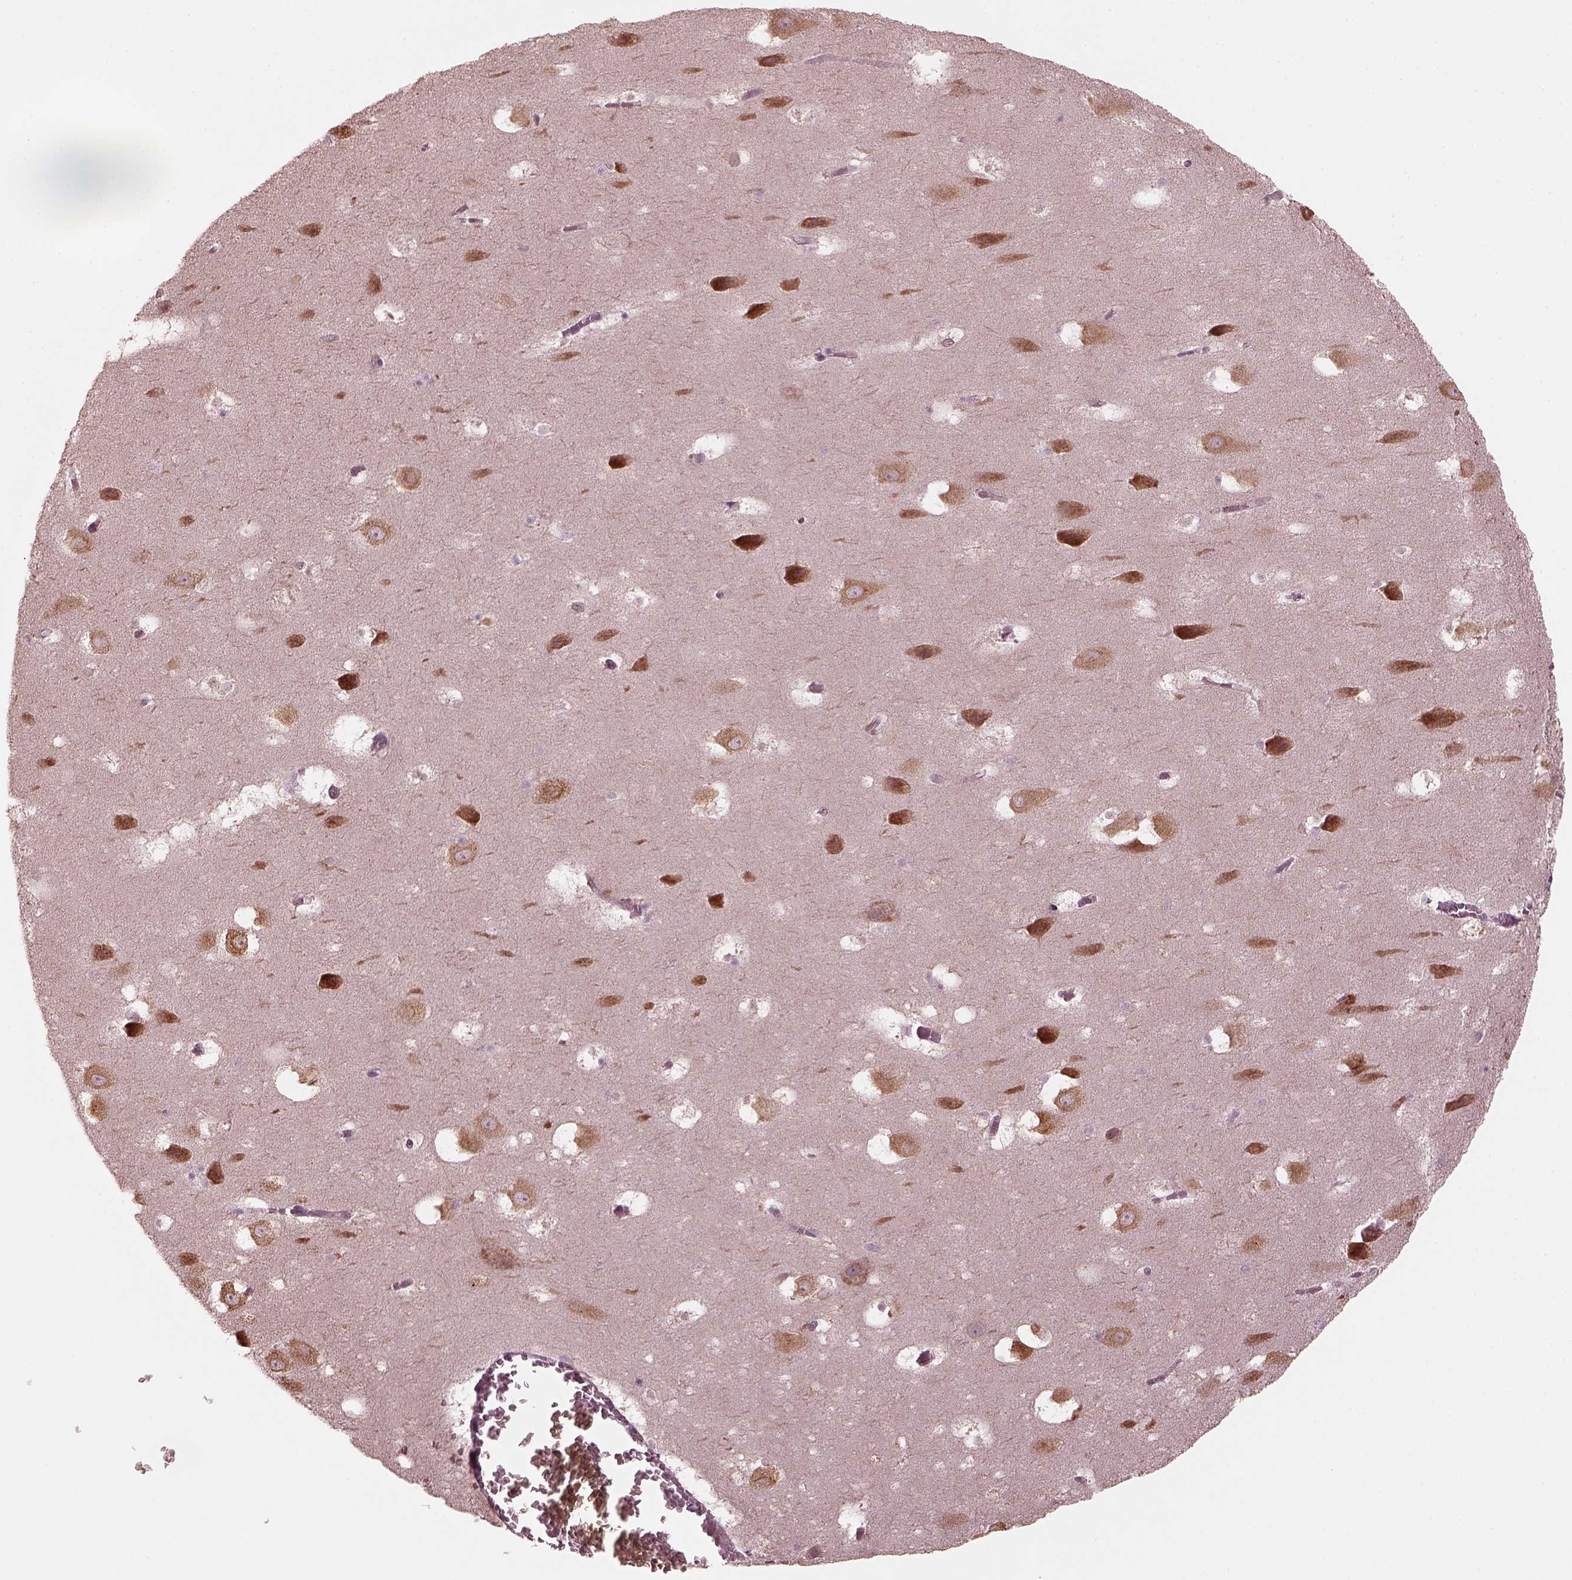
{"staining": {"intensity": "negative", "quantity": "none", "location": "none"}, "tissue": "hippocampus", "cell_type": "Glial cells", "image_type": "normal", "snomed": [{"axis": "morphology", "description": "Normal tissue, NOS"}, {"axis": "topography", "description": "Hippocampus"}], "caption": "This histopathology image is of unremarkable hippocampus stained with IHC to label a protein in brown with the nuclei are counter-stained blue. There is no expression in glial cells.", "gene": "PORCN", "patient": {"sex": "male", "age": 45}}